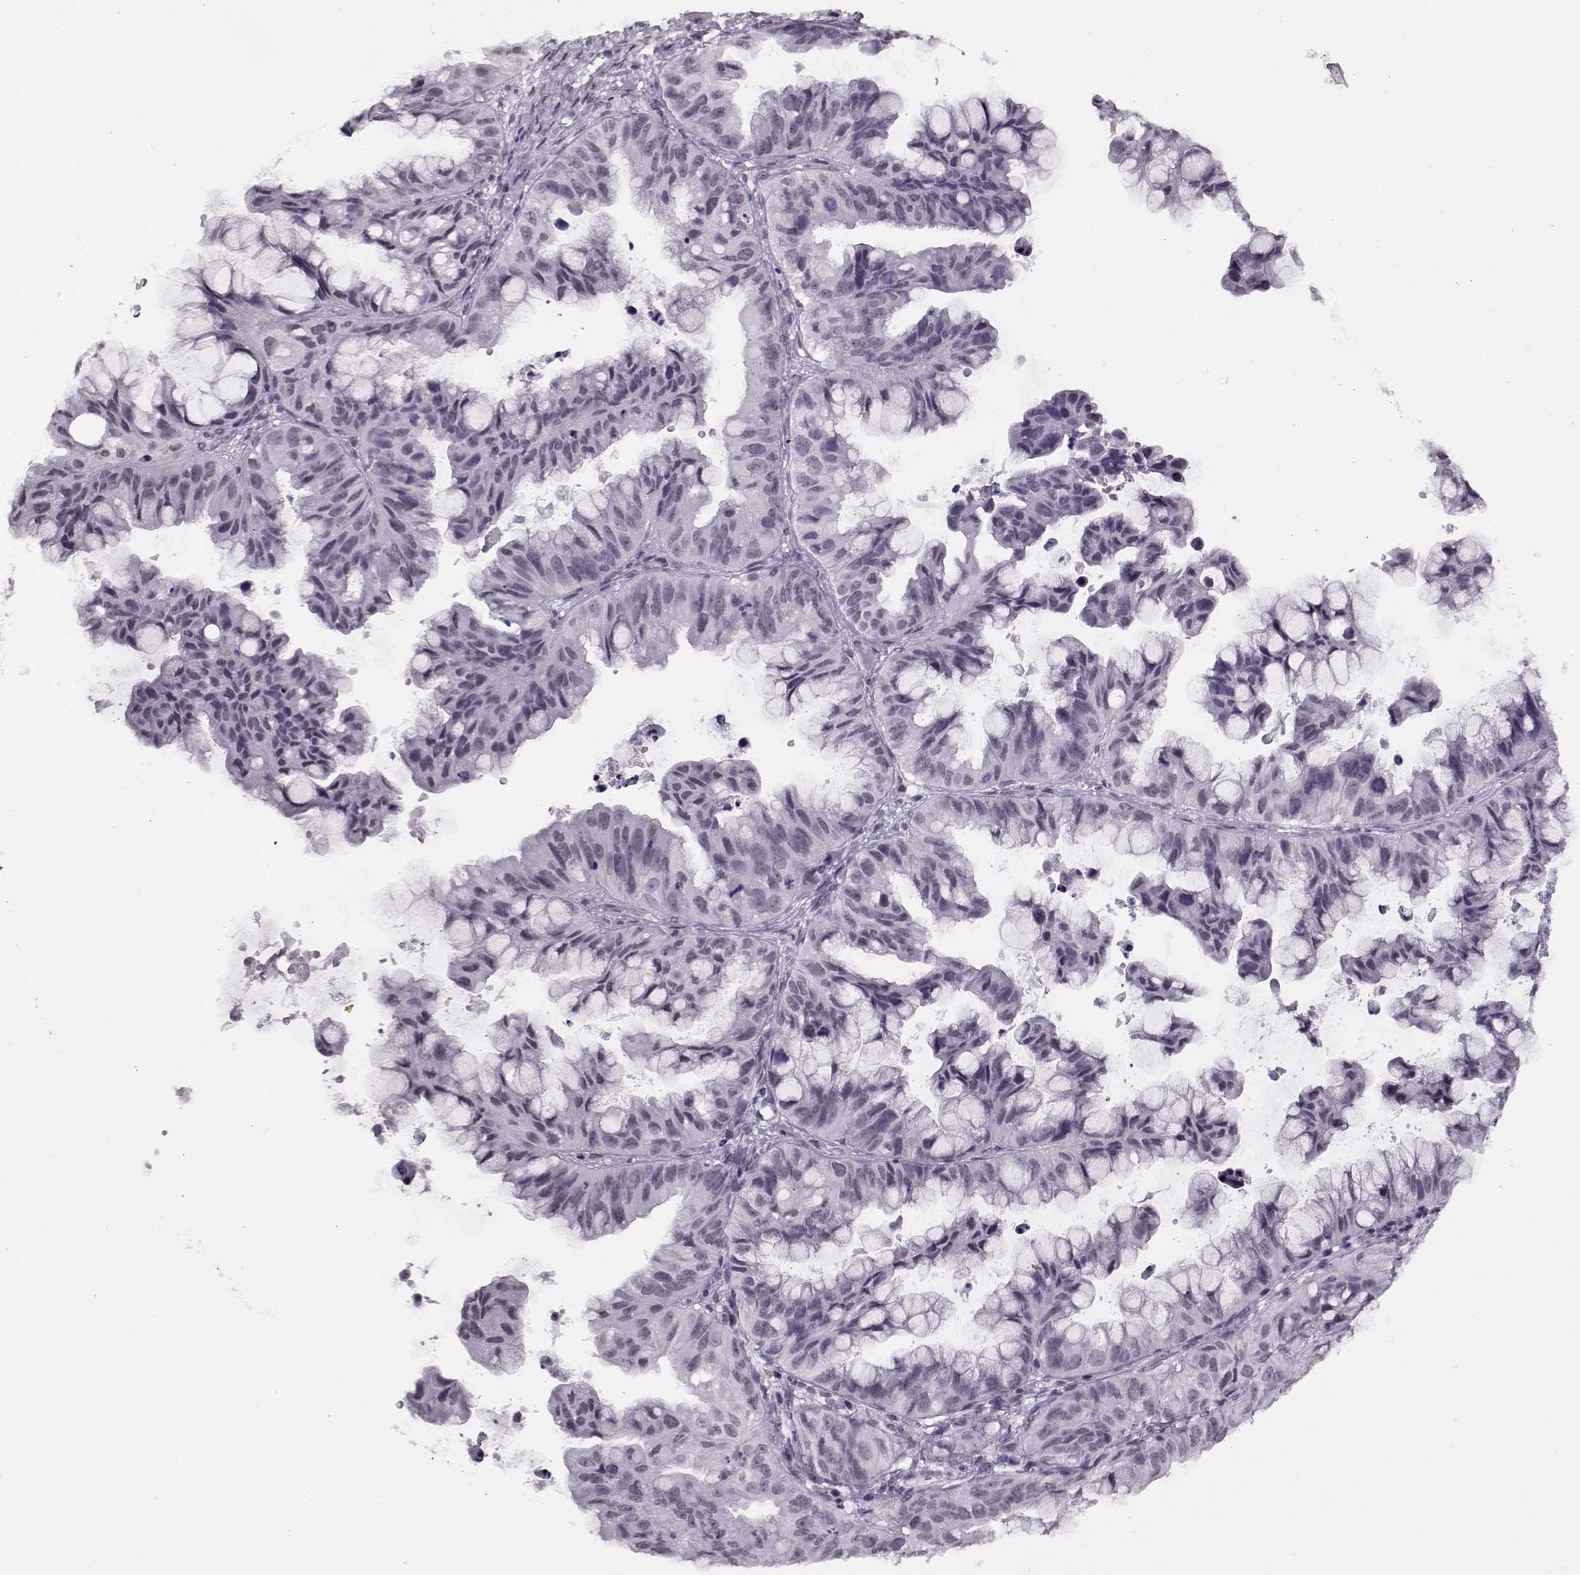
{"staining": {"intensity": "negative", "quantity": "none", "location": "none"}, "tissue": "ovarian cancer", "cell_type": "Tumor cells", "image_type": "cancer", "snomed": [{"axis": "morphology", "description": "Cystadenocarcinoma, mucinous, NOS"}, {"axis": "topography", "description": "Ovary"}], "caption": "A high-resolution histopathology image shows immunohistochemistry (IHC) staining of ovarian mucinous cystadenocarcinoma, which exhibits no significant positivity in tumor cells. Brightfield microscopy of immunohistochemistry stained with DAB (3,3'-diaminobenzidine) (brown) and hematoxylin (blue), captured at high magnification.", "gene": "PRMT8", "patient": {"sex": "female", "age": 76}}